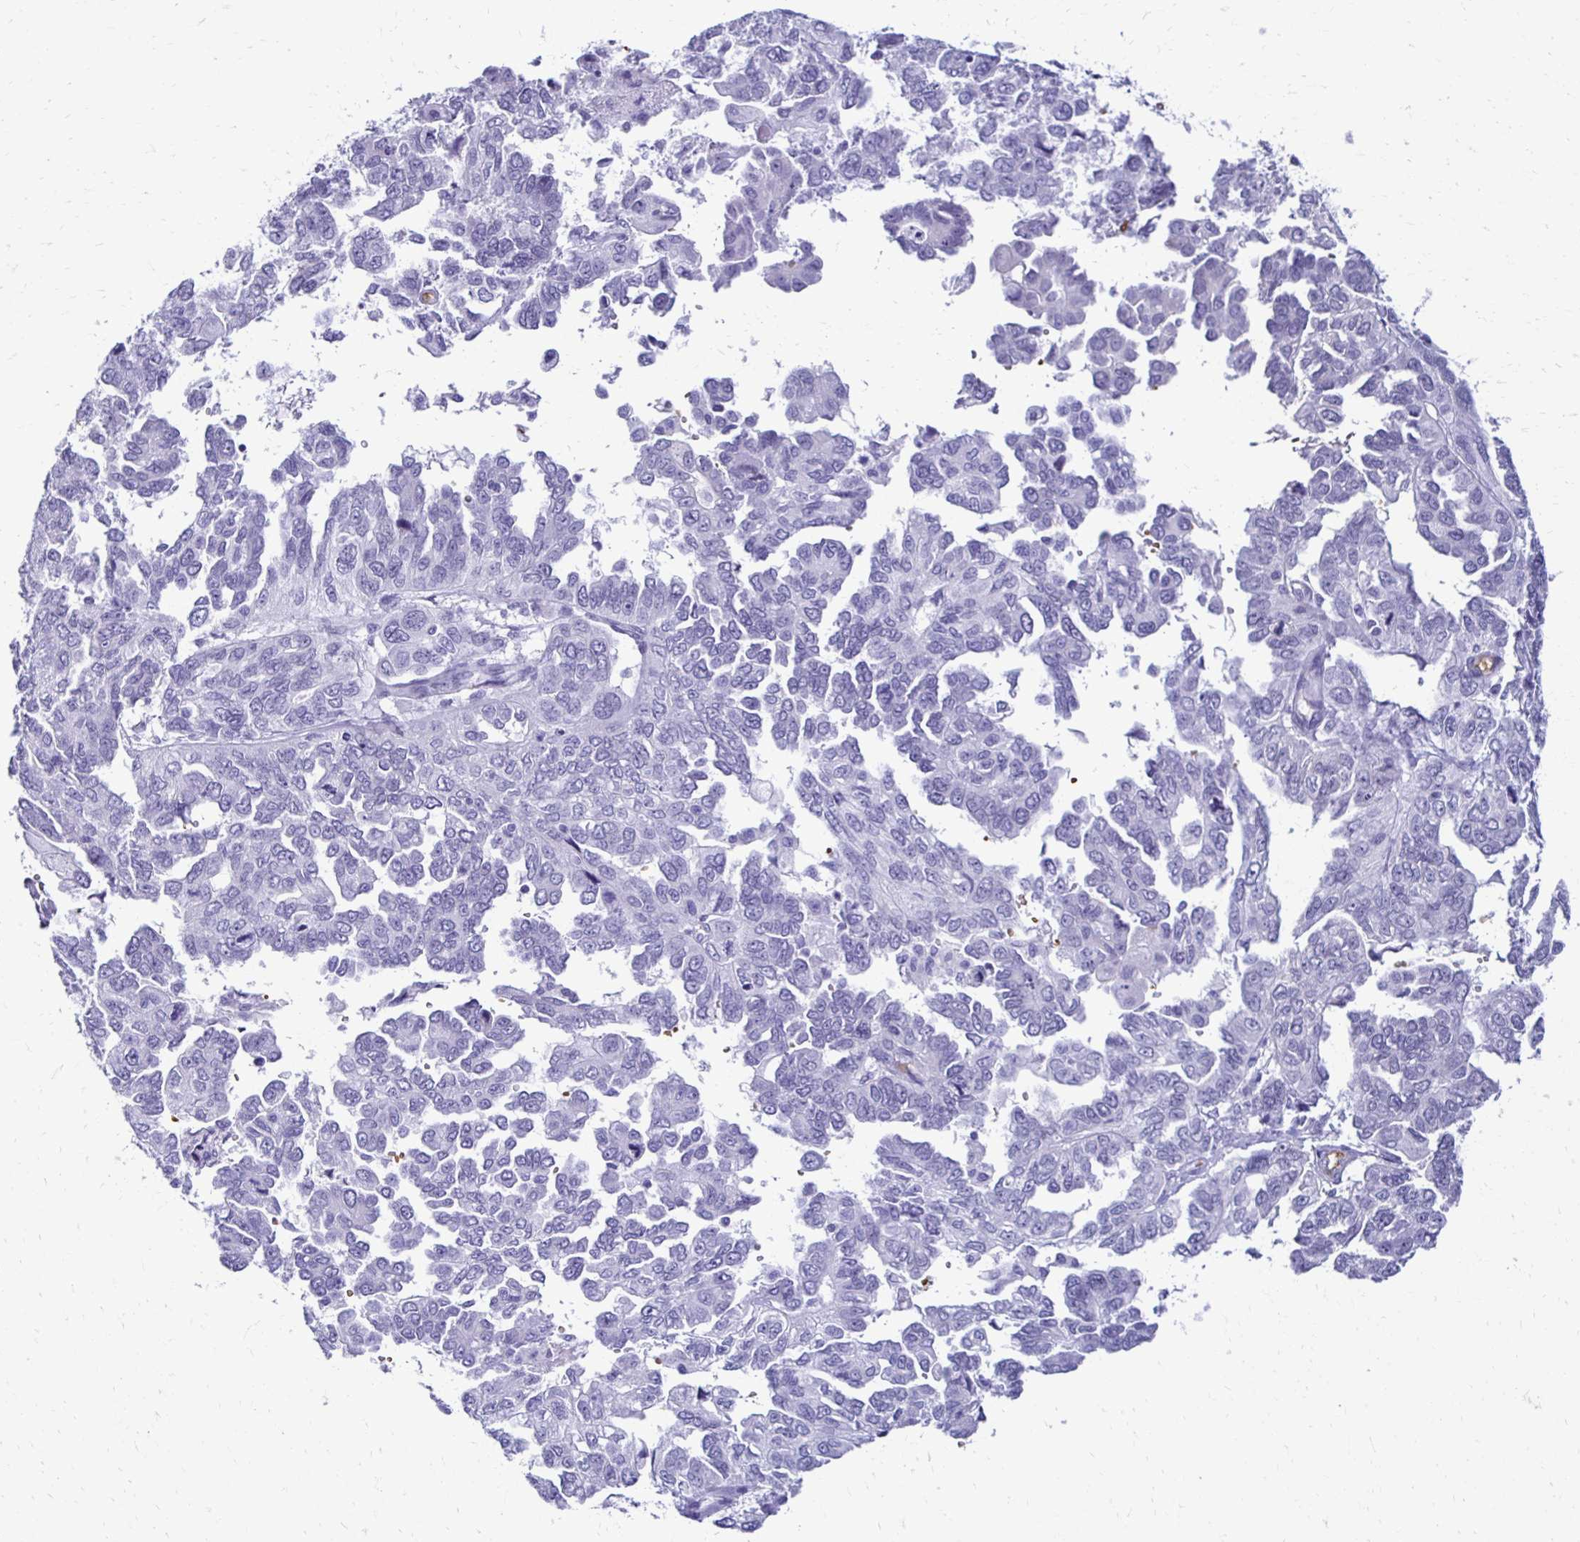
{"staining": {"intensity": "negative", "quantity": "none", "location": "none"}, "tissue": "ovarian cancer", "cell_type": "Tumor cells", "image_type": "cancer", "snomed": [{"axis": "morphology", "description": "Cystadenocarcinoma, serous, NOS"}, {"axis": "topography", "description": "Ovary"}], "caption": "An image of ovarian cancer stained for a protein exhibits no brown staining in tumor cells. The staining is performed using DAB (3,3'-diaminobenzidine) brown chromogen with nuclei counter-stained in using hematoxylin.", "gene": "RHBDL3", "patient": {"sex": "female", "age": 53}}